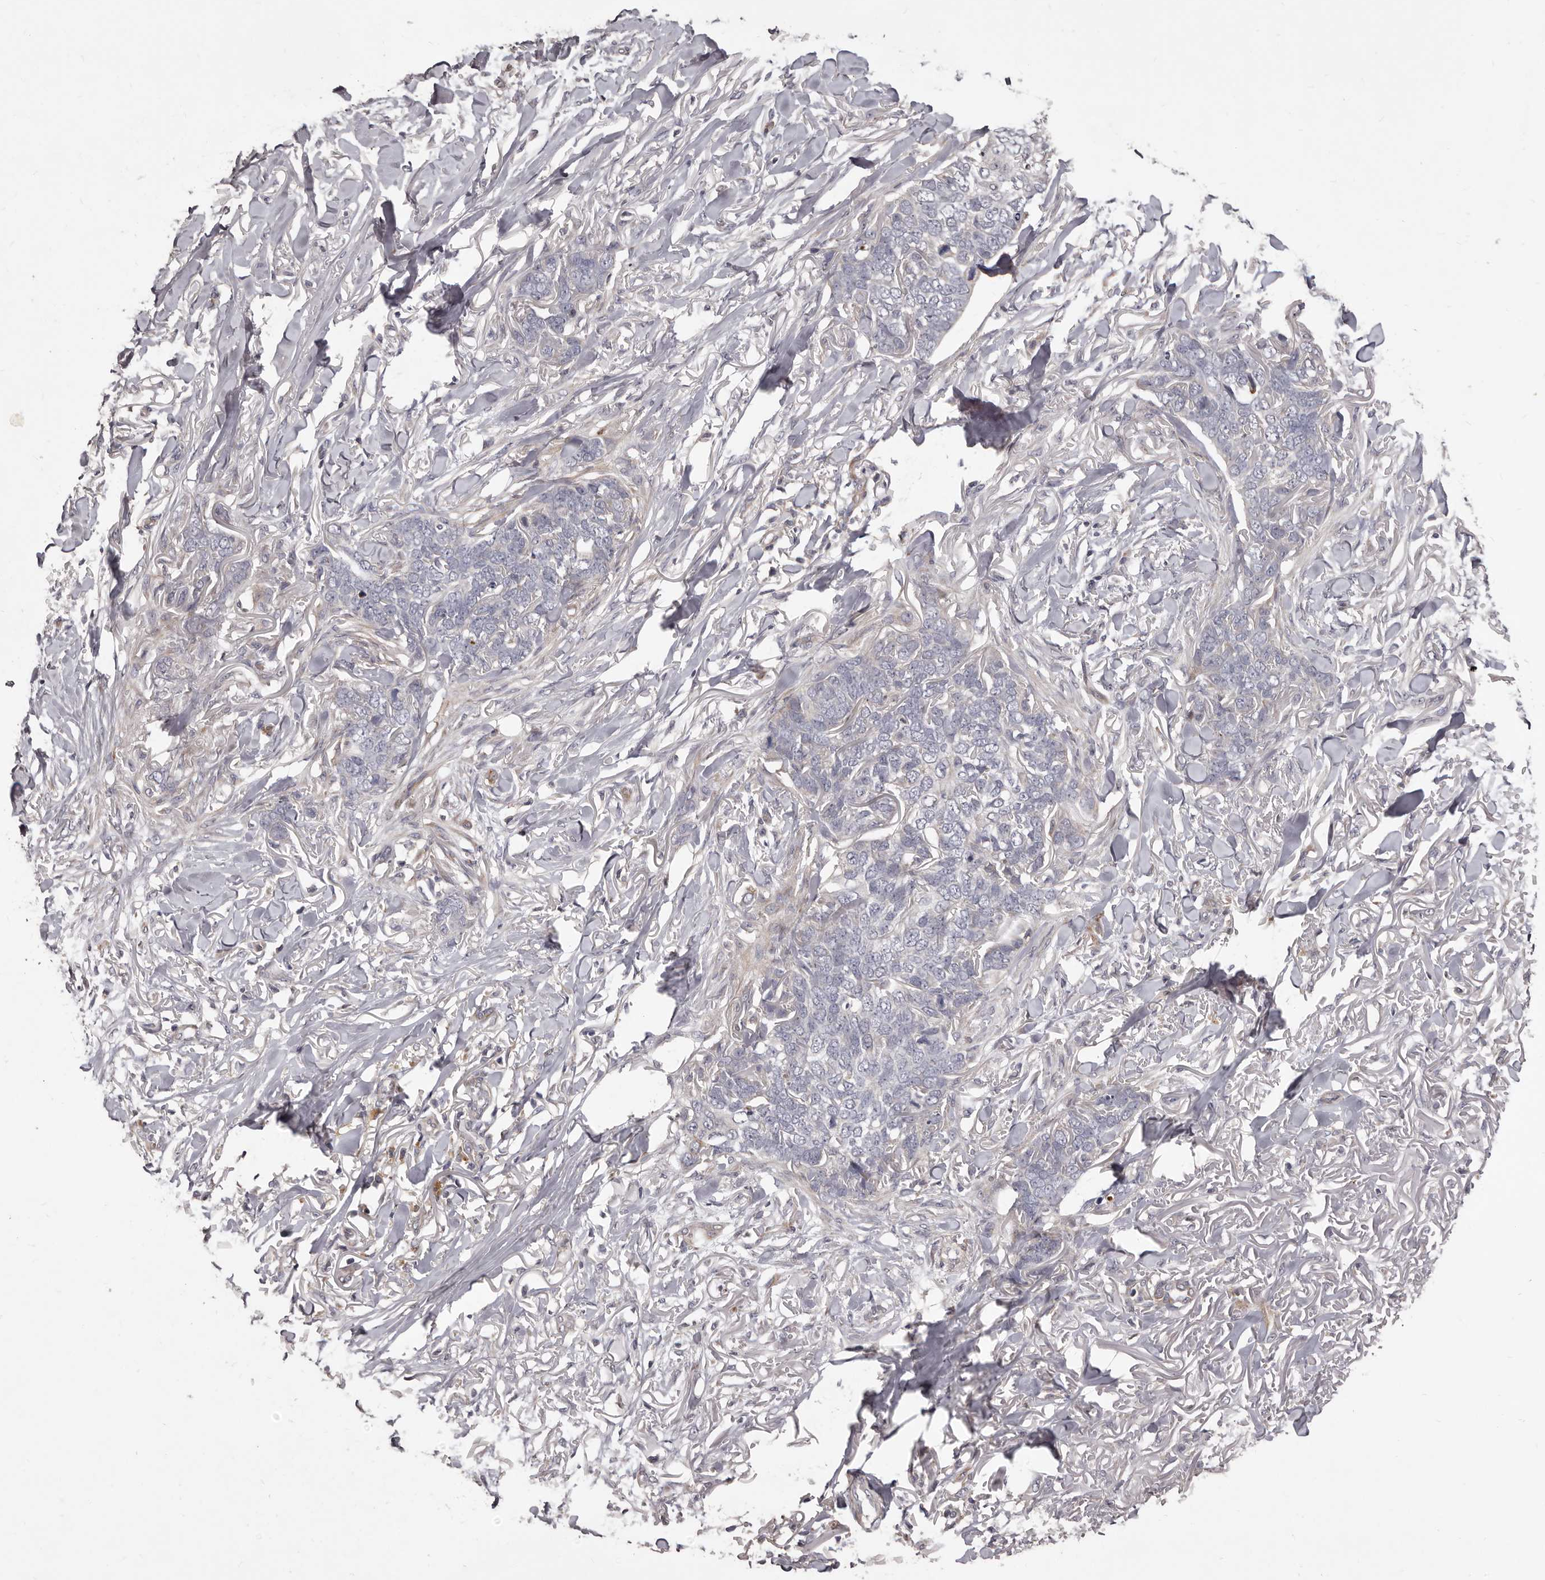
{"staining": {"intensity": "negative", "quantity": "none", "location": "none"}, "tissue": "skin cancer", "cell_type": "Tumor cells", "image_type": "cancer", "snomed": [{"axis": "morphology", "description": "Normal tissue, NOS"}, {"axis": "morphology", "description": "Basal cell carcinoma"}, {"axis": "topography", "description": "Skin"}], "caption": "This is an IHC photomicrograph of skin cancer (basal cell carcinoma). There is no expression in tumor cells.", "gene": "ALPK1", "patient": {"sex": "male", "age": 77}}